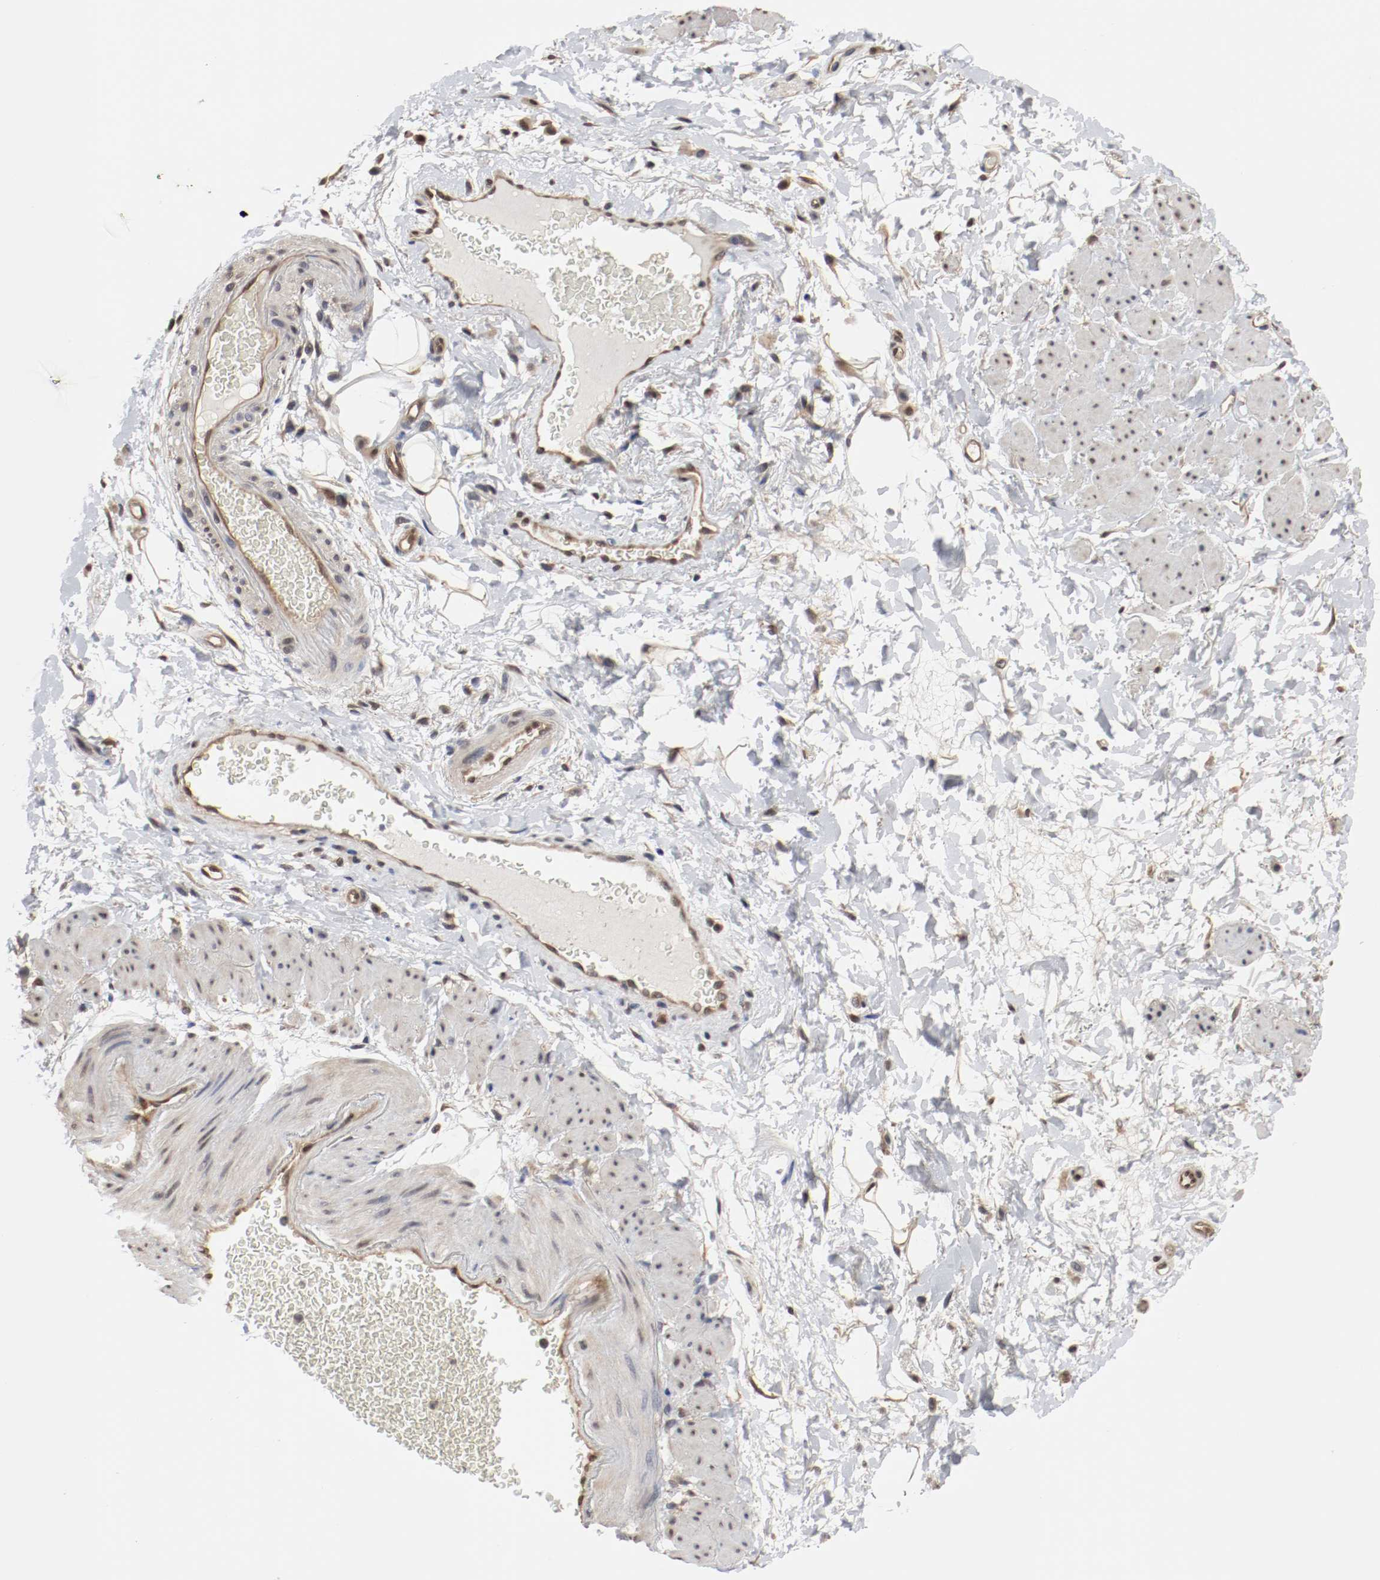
{"staining": {"intensity": "moderate", "quantity": "25%-75%", "location": "cytoplasmic/membranous"}, "tissue": "adipose tissue", "cell_type": "Adipocytes", "image_type": "normal", "snomed": [{"axis": "morphology", "description": "Normal tissue, NOS"}, {"axis": "topography", "description": "Soft tissue"}, {"axis": "topography", "description": "Peripheral nerve tissue"}], "caption": "Protein analysis of benign adipose tissue displays moderate cytoplasmic/membranous expression in approximately 25%-75% of adipocytes. The staining was performed using DAB (3,3'-diaminobenzidine), with brown indicating positive protein expression. Nuclei are stained blue with hematoxylin.", "gene": "AFG3L2", "patient": {"sex": "female", "age": 71}}